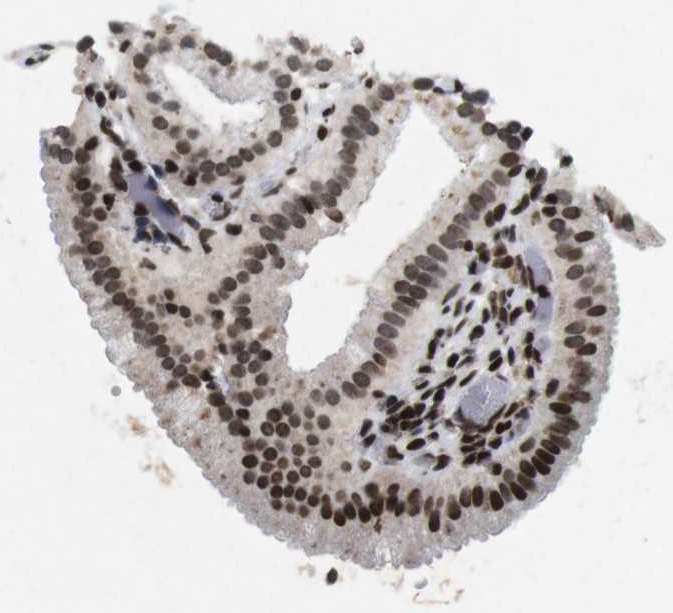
{"staining": {"intensity": "moderate", "quantity": ">75%", "location": "nuclear"}, "tissue": "gallbladder", "cell_type": "Glandular cells", "image_type": "normal", "snomed": [{"axis": "morphology", "description": "Normal tissue, NOS"}, {"axis": "topography", "description": "Gallbladder"}], "caption": "Gallbladder was stained to show a protein in brown. There is medium levels of moderate nuclear expression in about >75% of glandular cells.", "gene": "MAGEH1", "patient": {"sex": "male", "age": 54}}